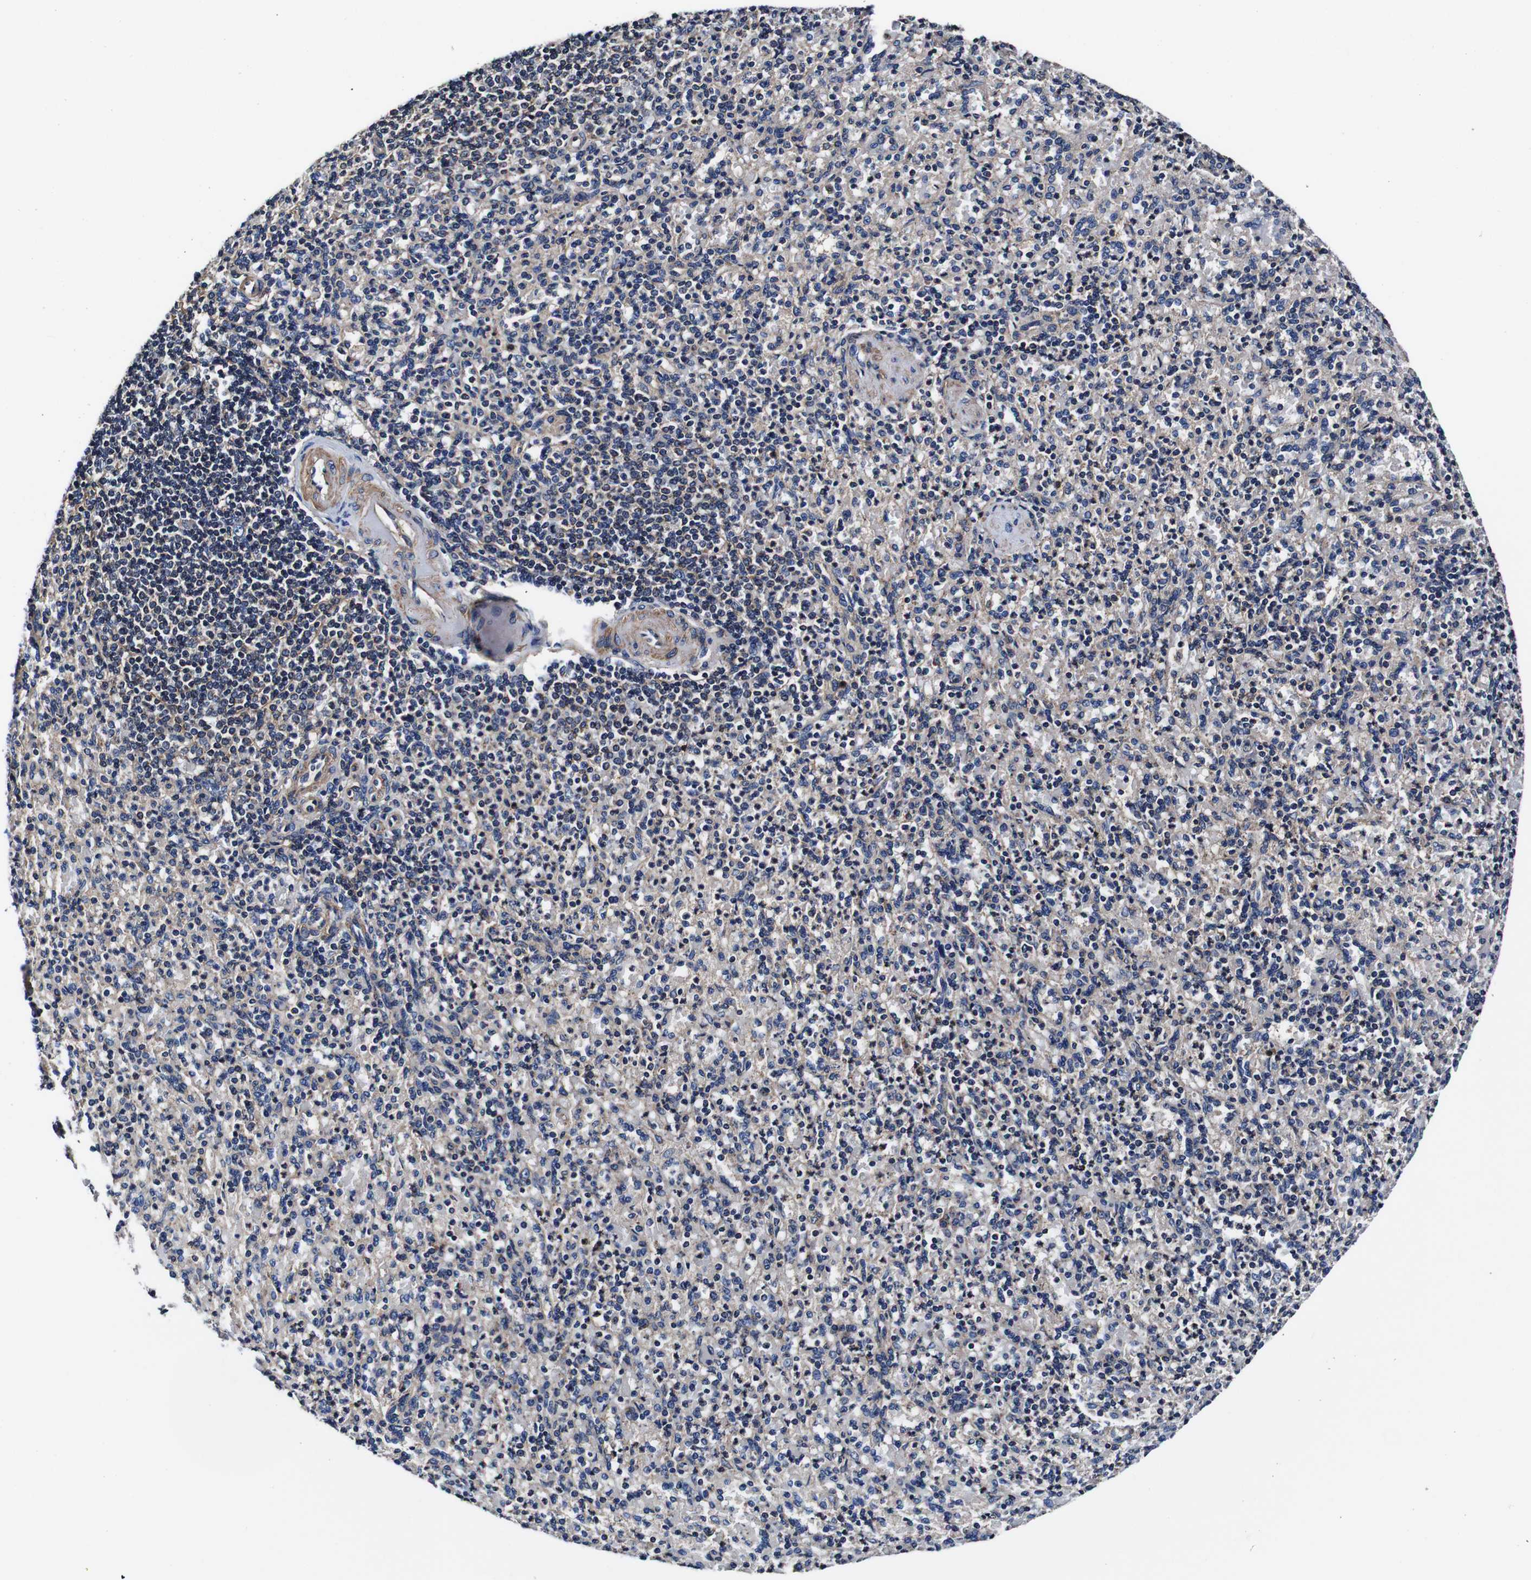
{"staining": {"intensity": "negative", "quantity": "none", "location": "none"}, "tissue": "spleen", "cell_type": "Cells in red pulp", "image_type": "normal", "snomed": [{"axis": "morphology", "description": "Normal tissue, NOS"}, {"axis": "topography", "description": "Spleen"}], "caption": "An immunohistochemistry (IHC) image of unremarkable spleen is shown. There is no staining in cells in red pulp of spleen. (DAB IHC, high magnification).", "gene": "PDCD6IP", "patient": {"sex": "female", "age": 74}}